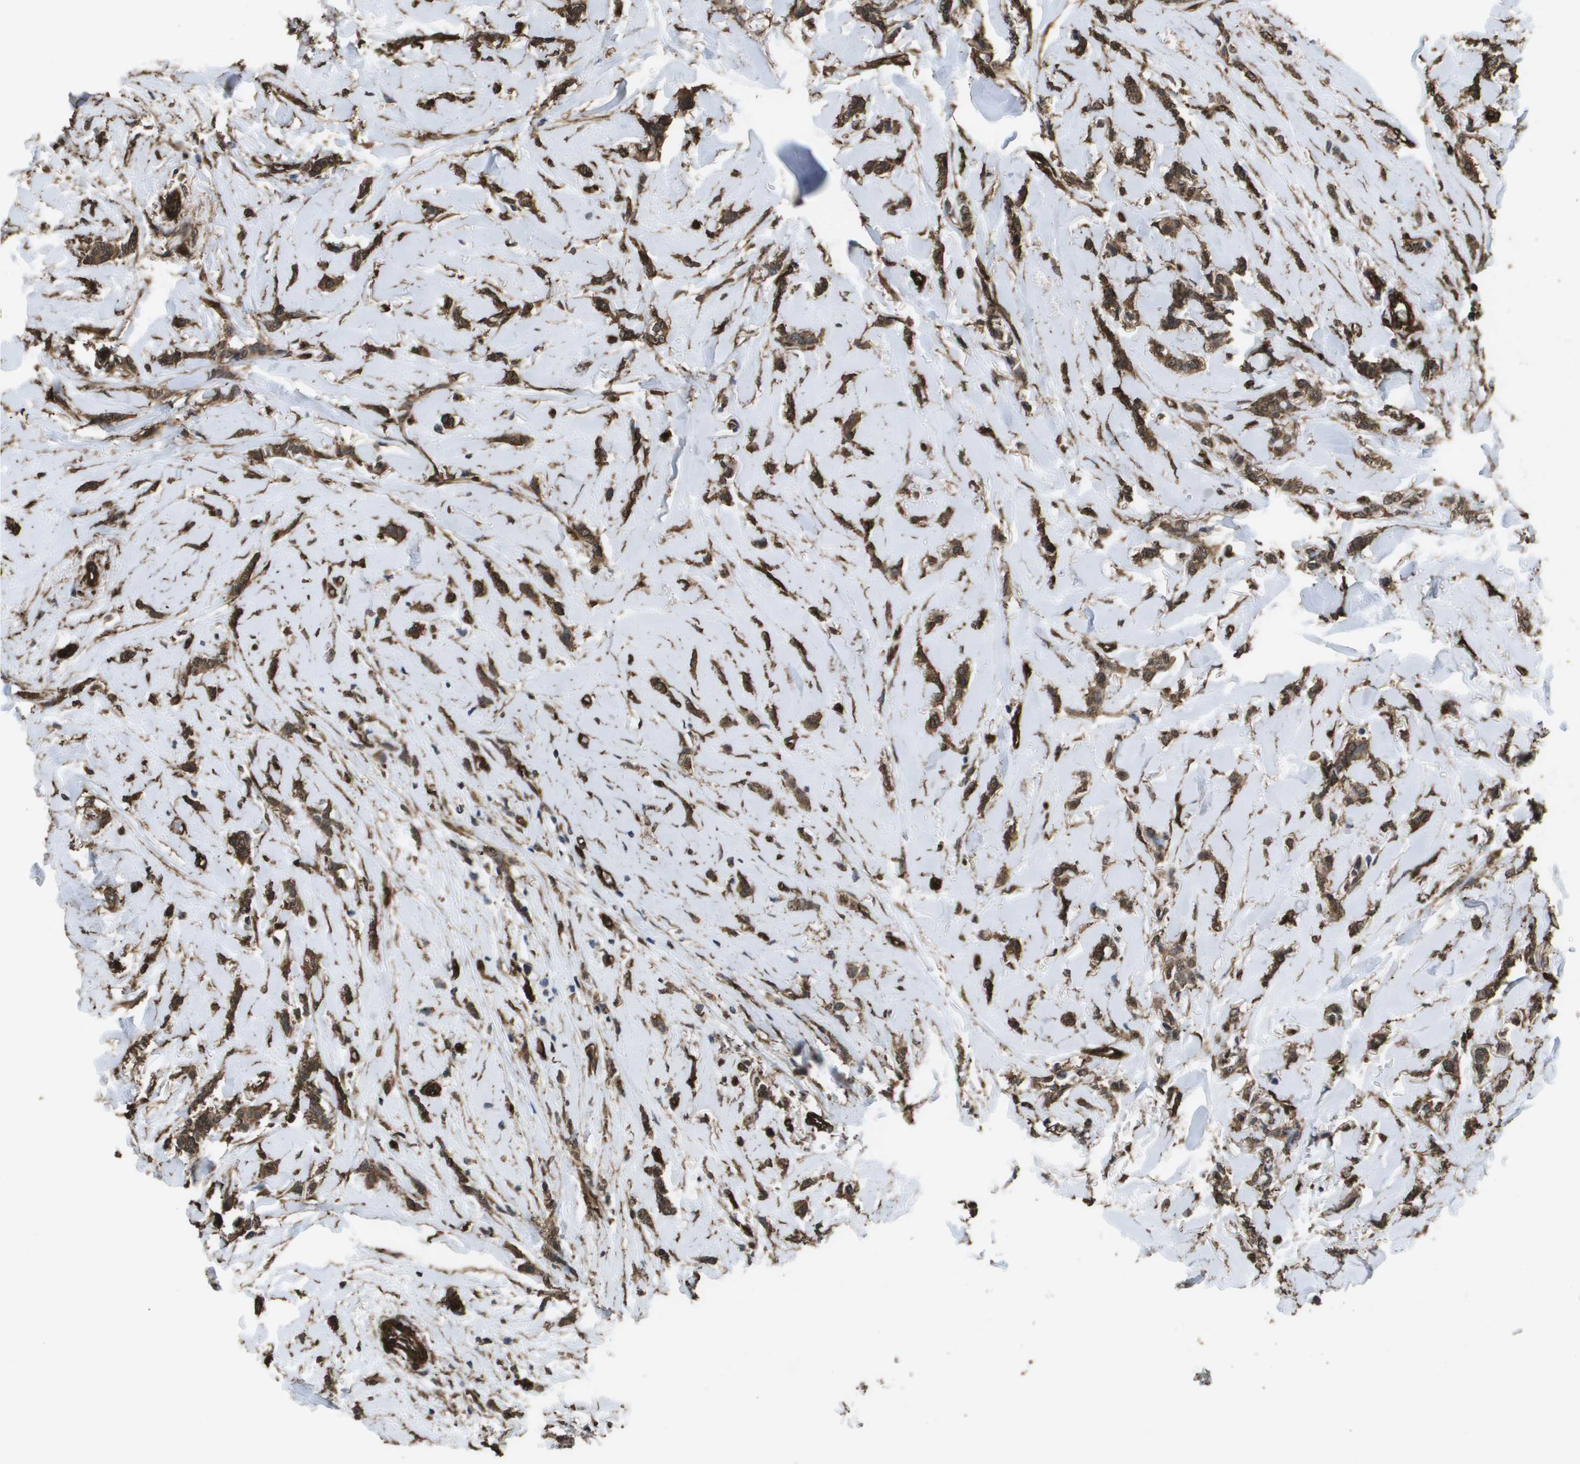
{"staining": {"intensity": "moderate", "quantity": ">75%", "location": "cytoplasmic/membranous,nuclear"}, "tissue": "breast cancer", "cell_type": "Tumor cells", "image_type": "cancer", "snomed": [{"axis": "morphology", "description": "Lobular carcinoma"}, {"axis": "topography", "description": "Skin"}, {"axis": "topography", "description": "Breast"}], "caption": "The photomicrograph displays staining of breast cancer (lobular carcinoma), revealing moderate cytoplasmic/membranous and nuclear protein staining (brown color) within tumor cells. The staining was performed using DAB (3,3'-diaminobenzidine), with brown indicating positive protein expression. Nuclei are stained blue with hematoxylin.", "gene": "AAMP", "patient": {"sex": "female", "age": 46}}